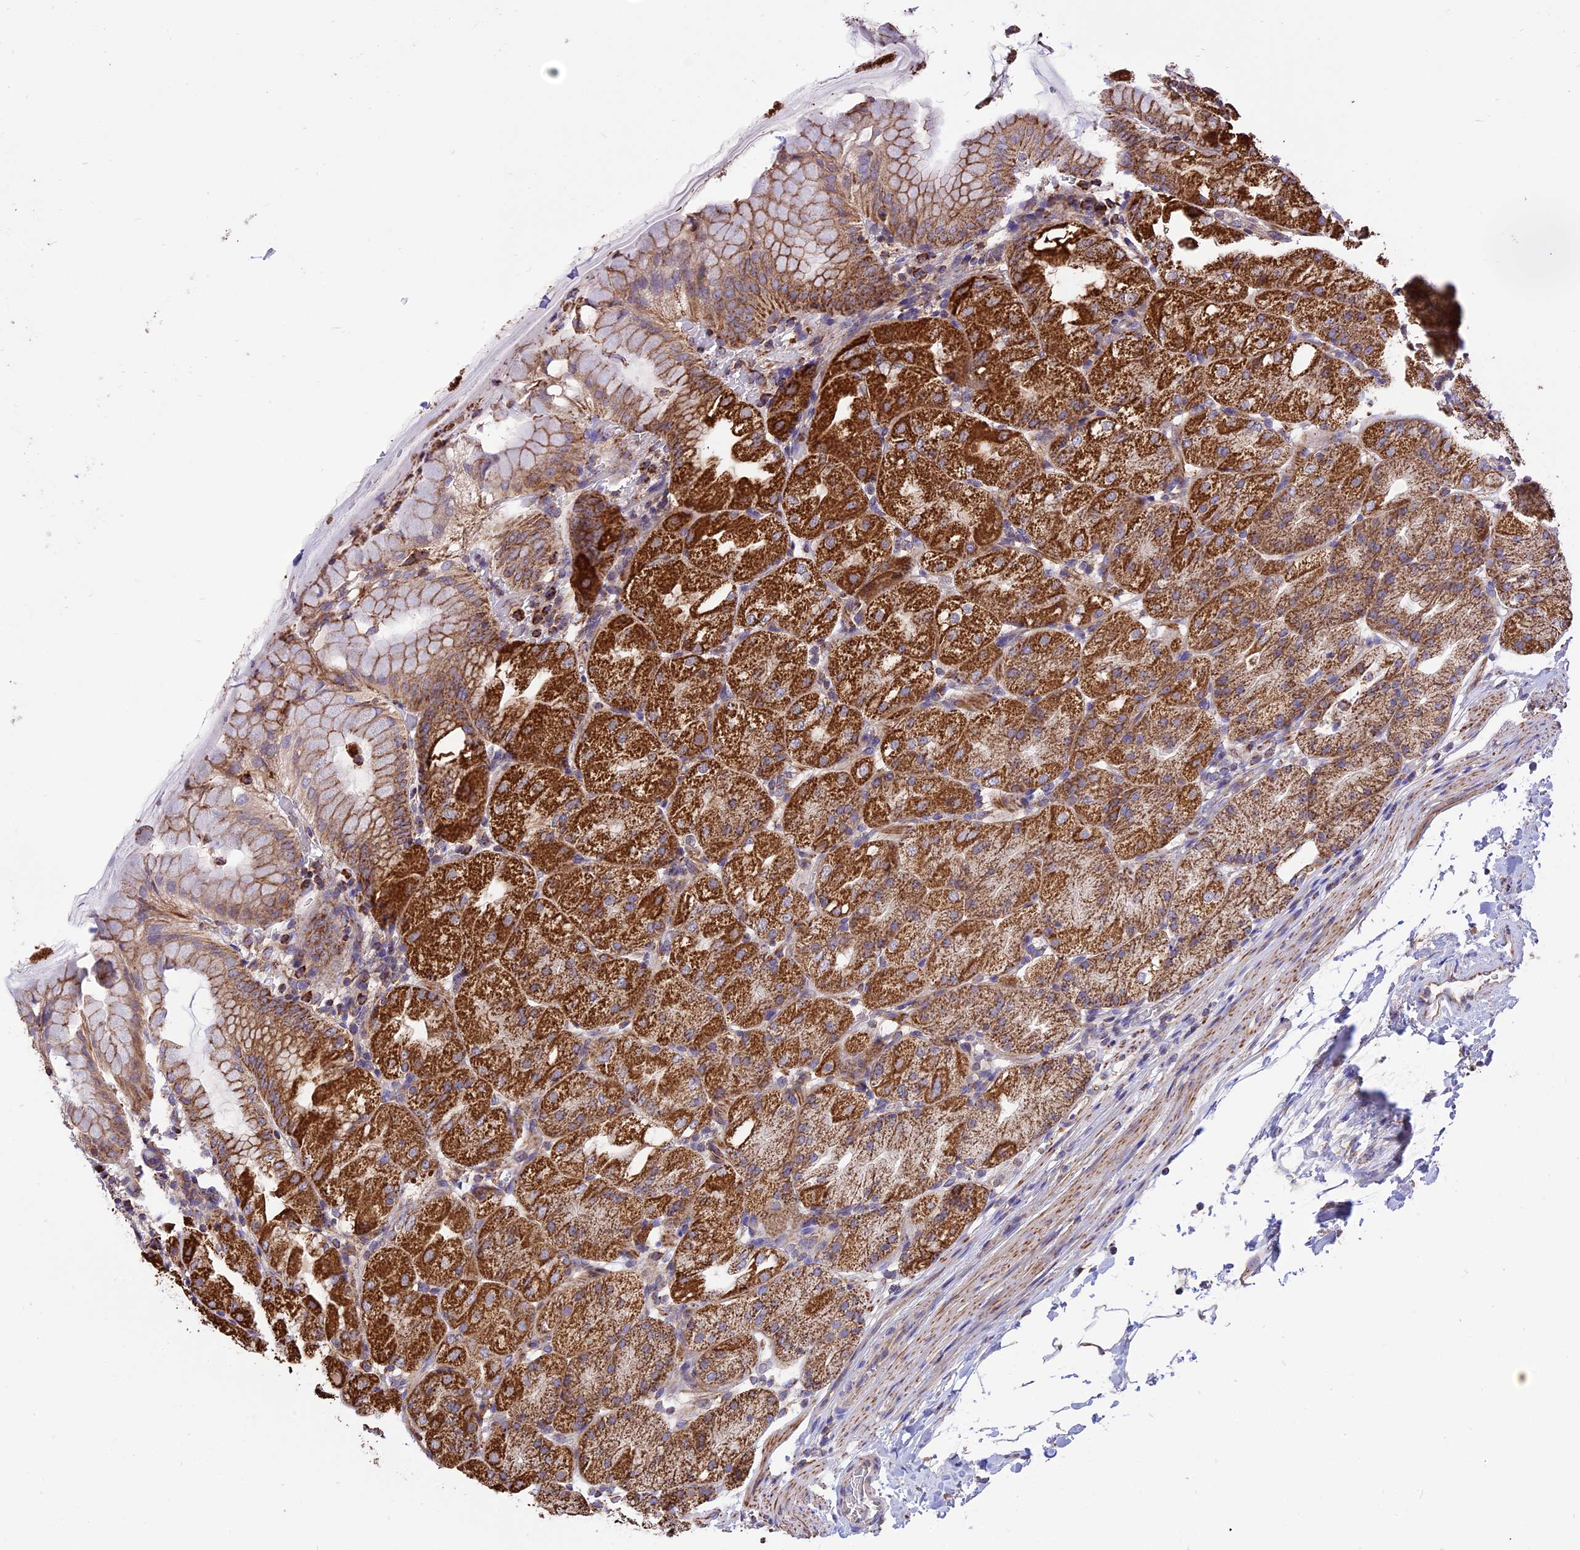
{"staining": {"intensity": "strong", "quantity": ">75%", "location": "cytoplasmic/membranous"}, "tissue": "stomach", "cell_type": "Glandular cells", "image_type": "normal", "snomed": [{"axis": "morphology", "description": "Normal tissue, NOS"}, {"axis": "topography", "description": "Stomach, upper"}, {"axis": "topography", "description": "Stomach, lower"}], "caption": "Immunohistochemical staining of unremarkable stomach displays >75% levels of strong cytoplasmic/membranous protein staining in approximately >75% of glandular cells.", "gene": "TTC4", "patient": {"sex": "male", "age": 62}}